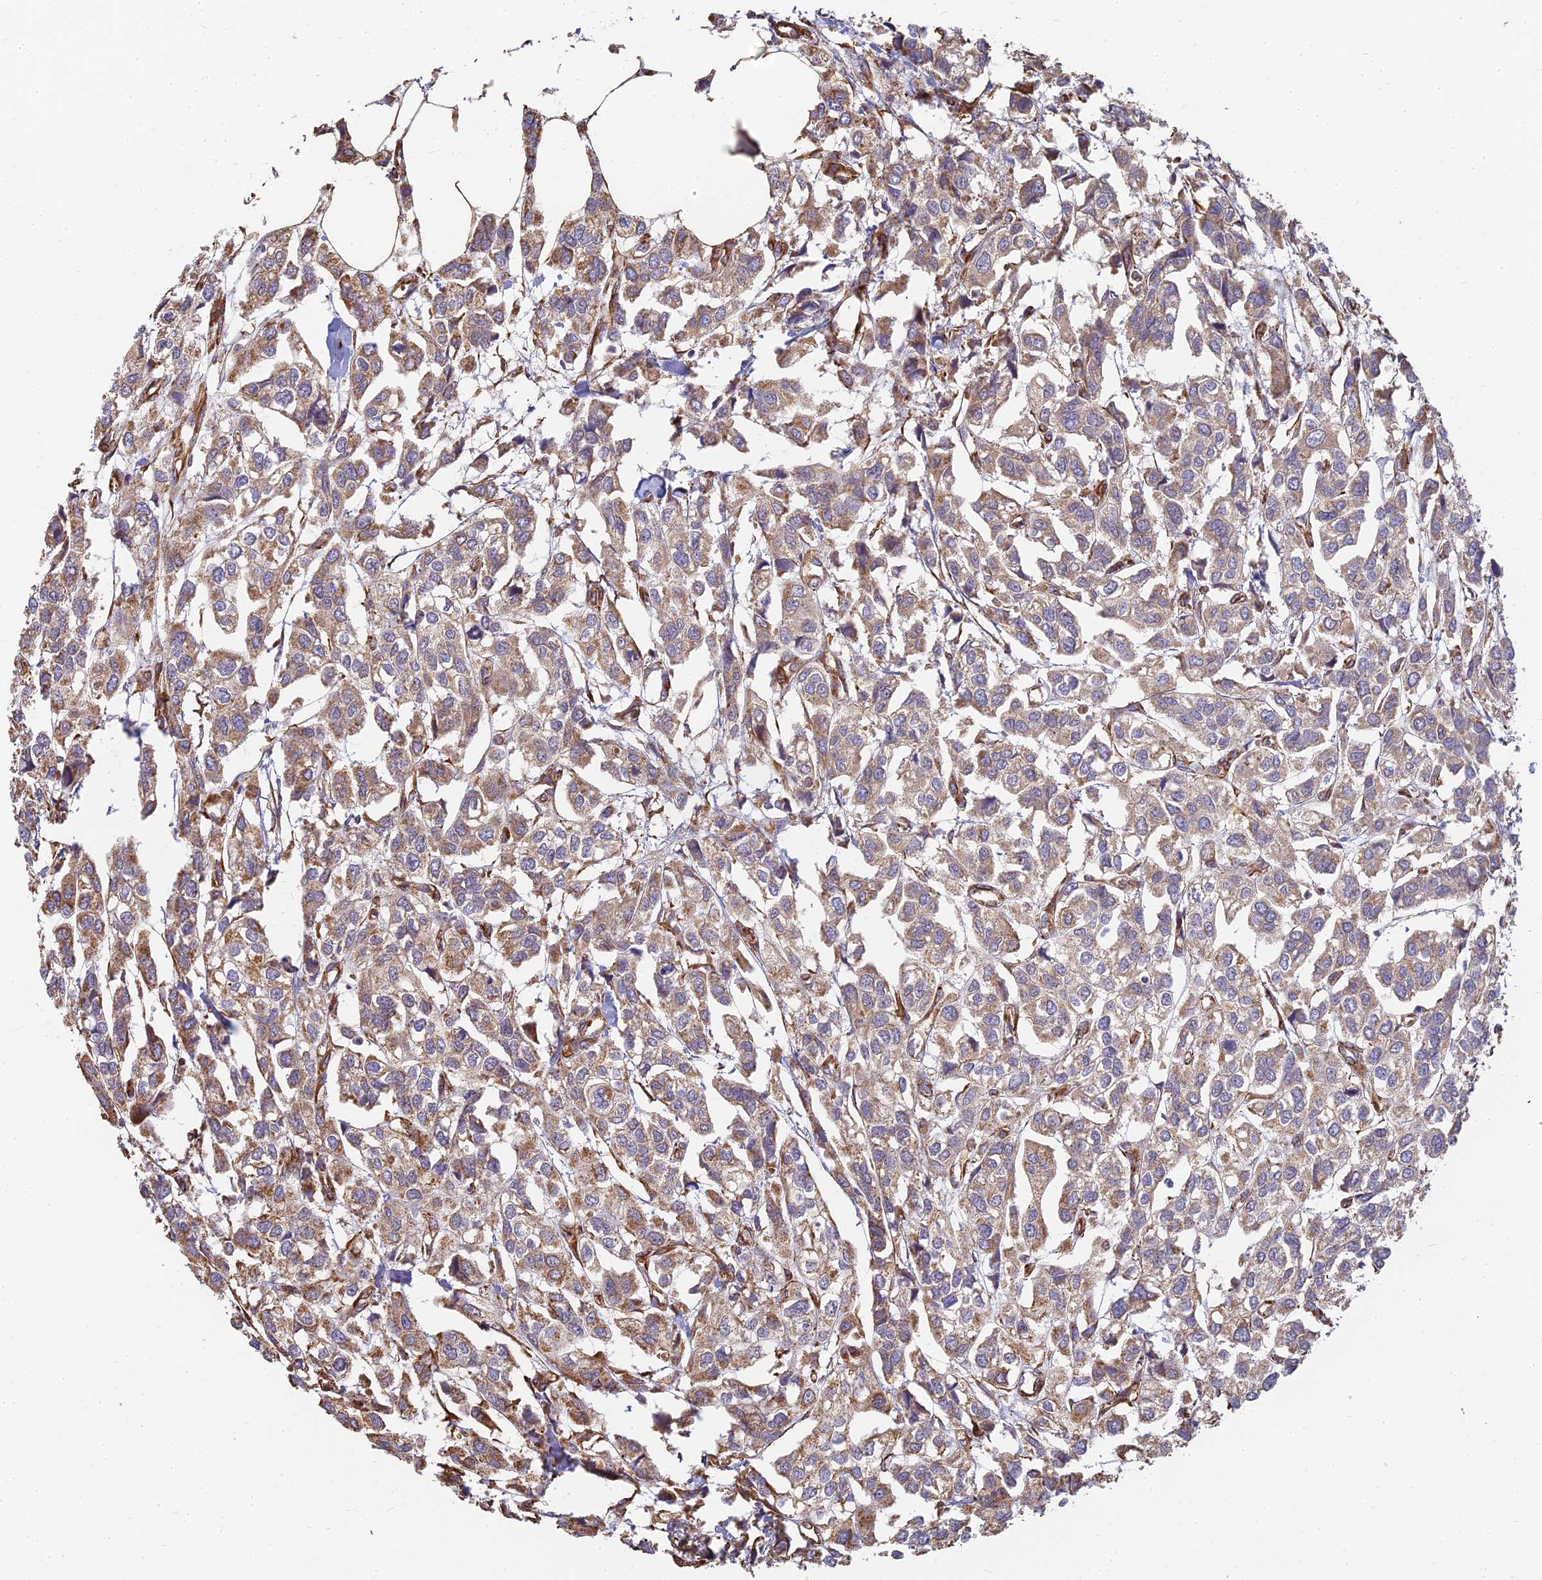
{"staining": {"intensity": "weak", "quantity": ">75%", "location": "cytoplasmic/membranous"}, "tissue": "urothelial cancer", "cell_type": "Tumor cells", "image_type": "cancer", "snomed": [{"axis": "morphology", "description": "Urothelial carcinoma, High grade"}, {"axis": "topography", "description": "Urinary bladder"}], "caption": "Weak cytoplasmic/membranous positivity for a protein is appreciated in approximately >75% of tumor cells of urothelial carcinoma (high-grade) using IHC.", "gene": "DSTYK", "patient": {"sex": "male", "age": 67}}